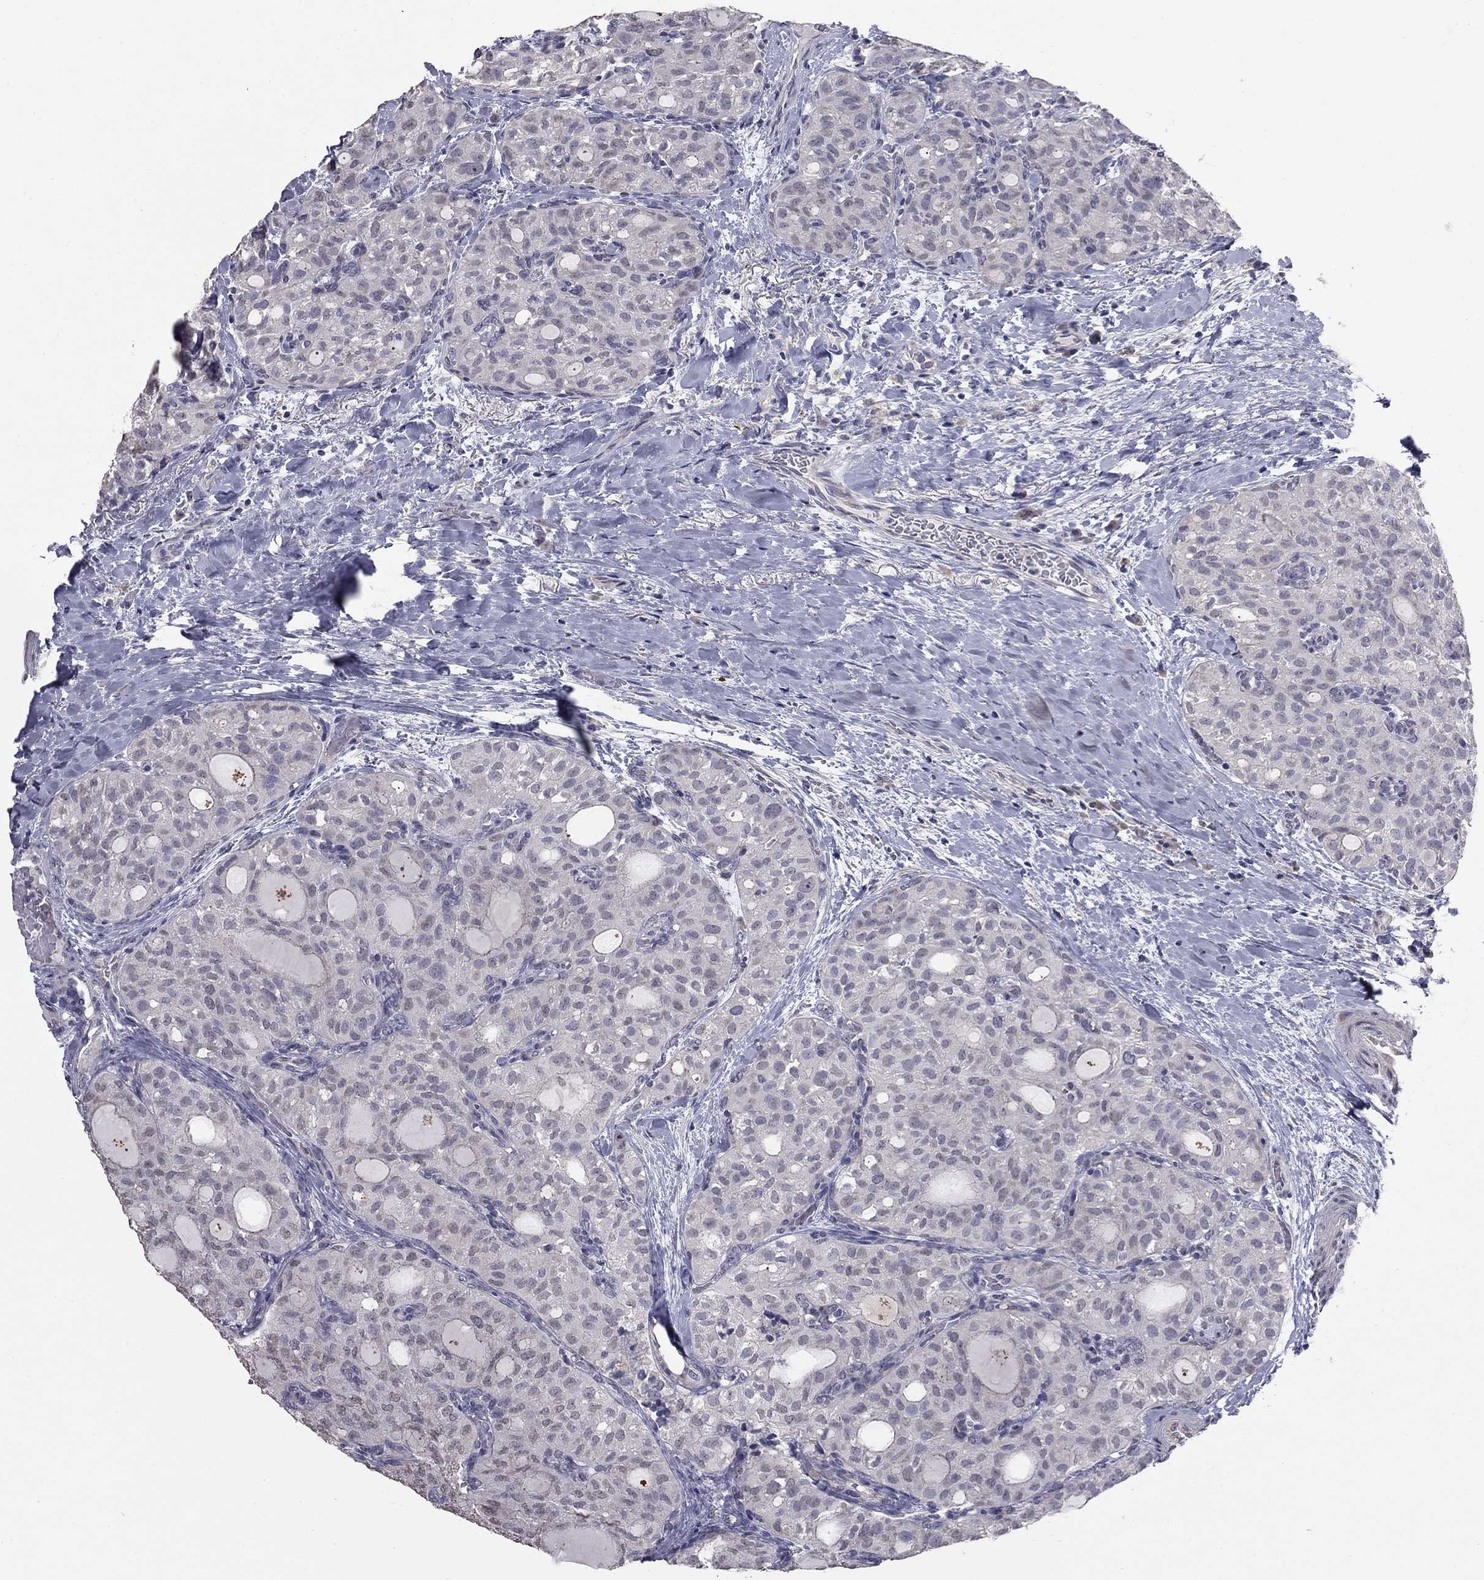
{"staining": {"intensity": "negative", "quantity": "none", "location": "none"}, "tissue": "thyroid cancer", "cell_type": "Tumor cells", "image_type": "cancer", "snomed": [{"axis": "morphology", "description": "Follicular adenoma carcinoma, NOS"}, {"axis": "topography", "description": "Thyroid gland"}], "caption": "IHC histopathology image of neoplastic tissue: thyroid cancer (follicular adenoma carcinoma) stained with DAB (3,3'-diaminobenzidine) exhibits no significant protein staining in tumor cells.", "gene": "PRRT2", "patient": {"sex": "male", "age": 75}}